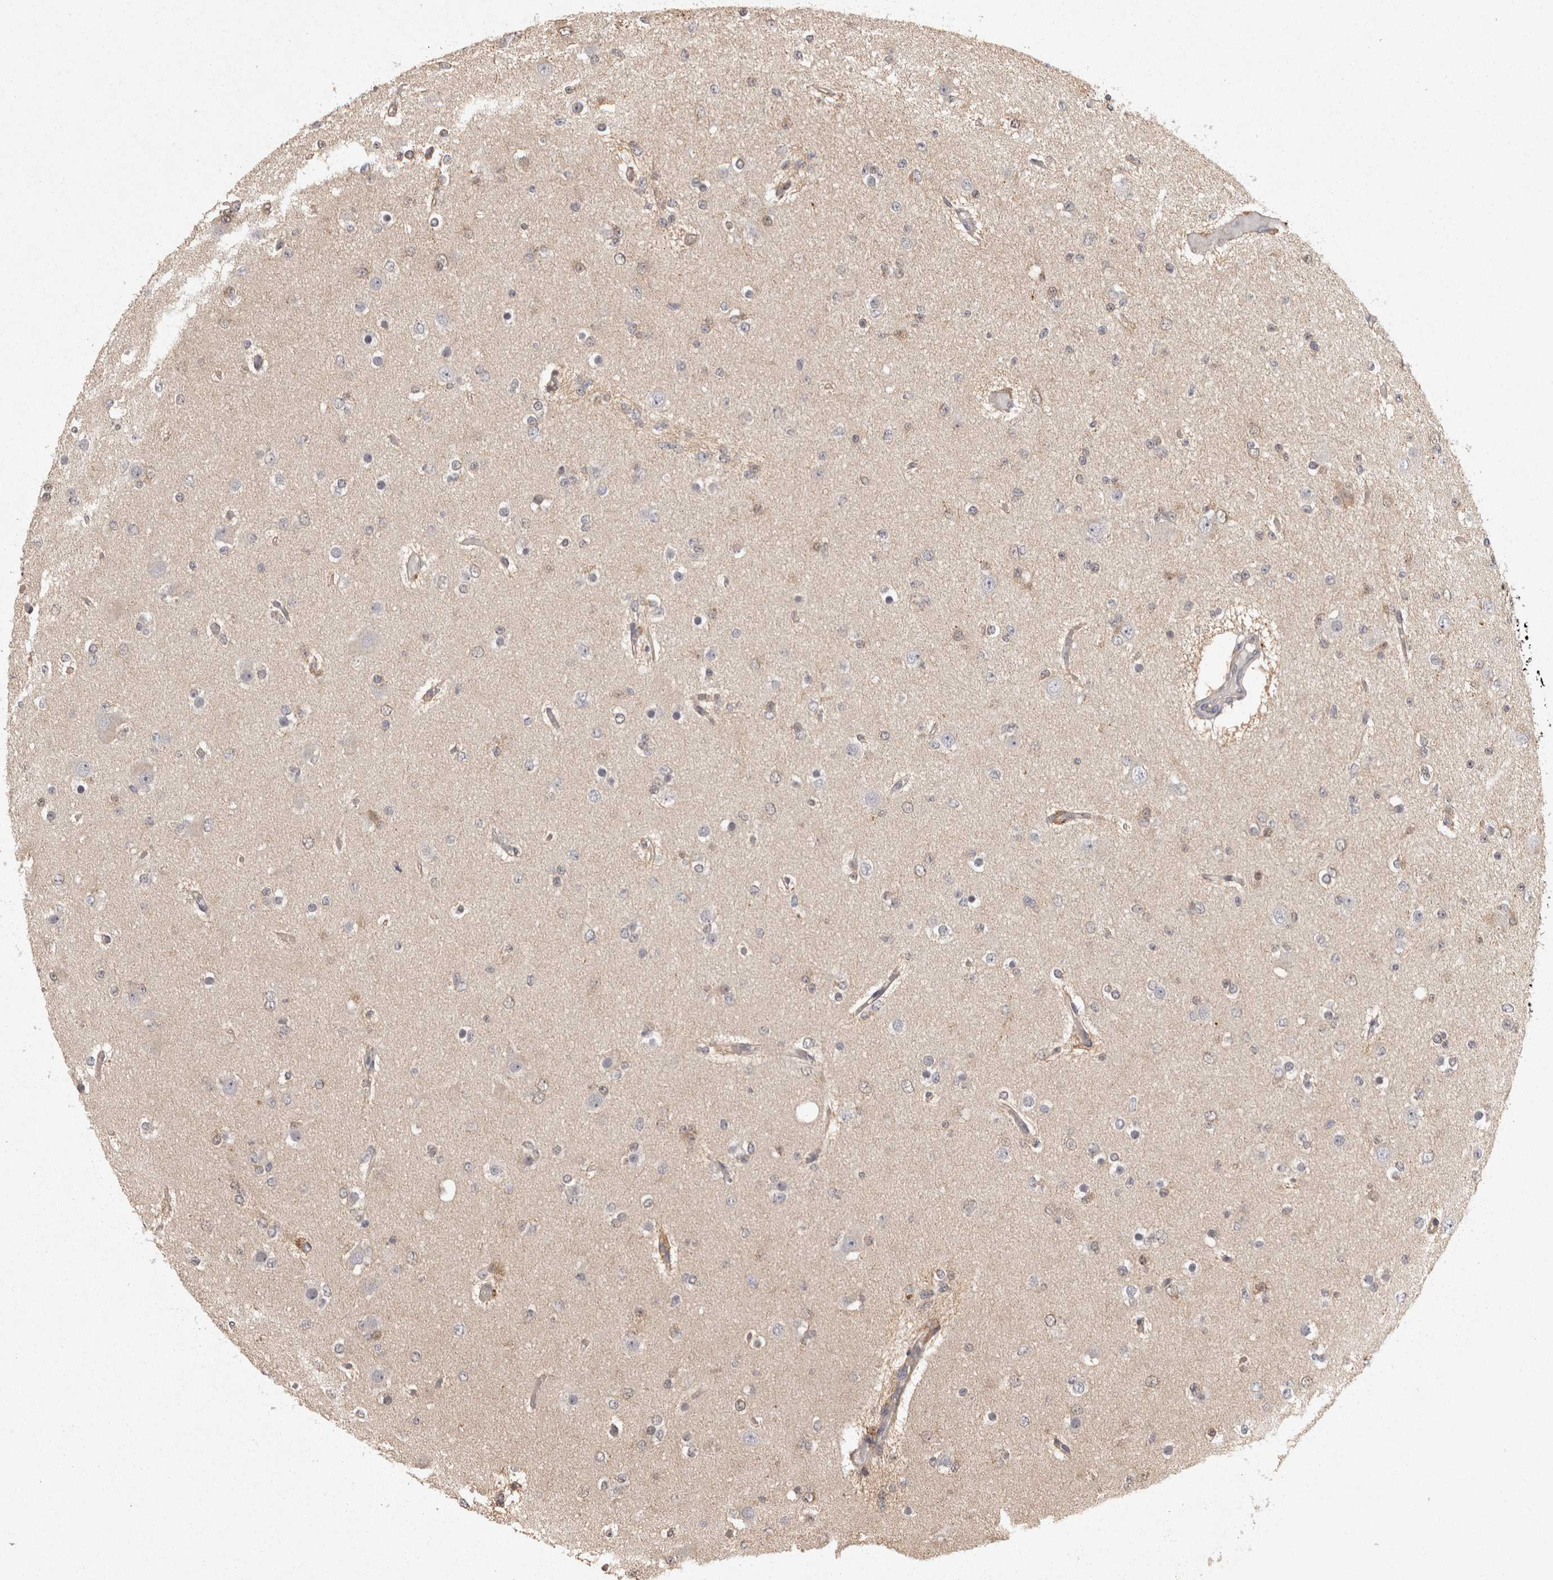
{"staining": {"intensity": "negative", "quantity": "none", "location": "none"}, "tissue": "glioma", "cell_type": "Tumor cells", "image_type": "cancer", "snomed": [{"axis": "morphology", "description": "Glioma, malignant, Low grade"}, {"axis": "topography", "description": "Brain"}], "caption": "Protein analysis of glioma demonstrates no significant staining in tumor cells. (DAB (3,3'-diaminobenzidine) IHC with hematoxylin counter stain).", "gene": "ACAT2", "patient": {"sex": "female", "age": 22}}